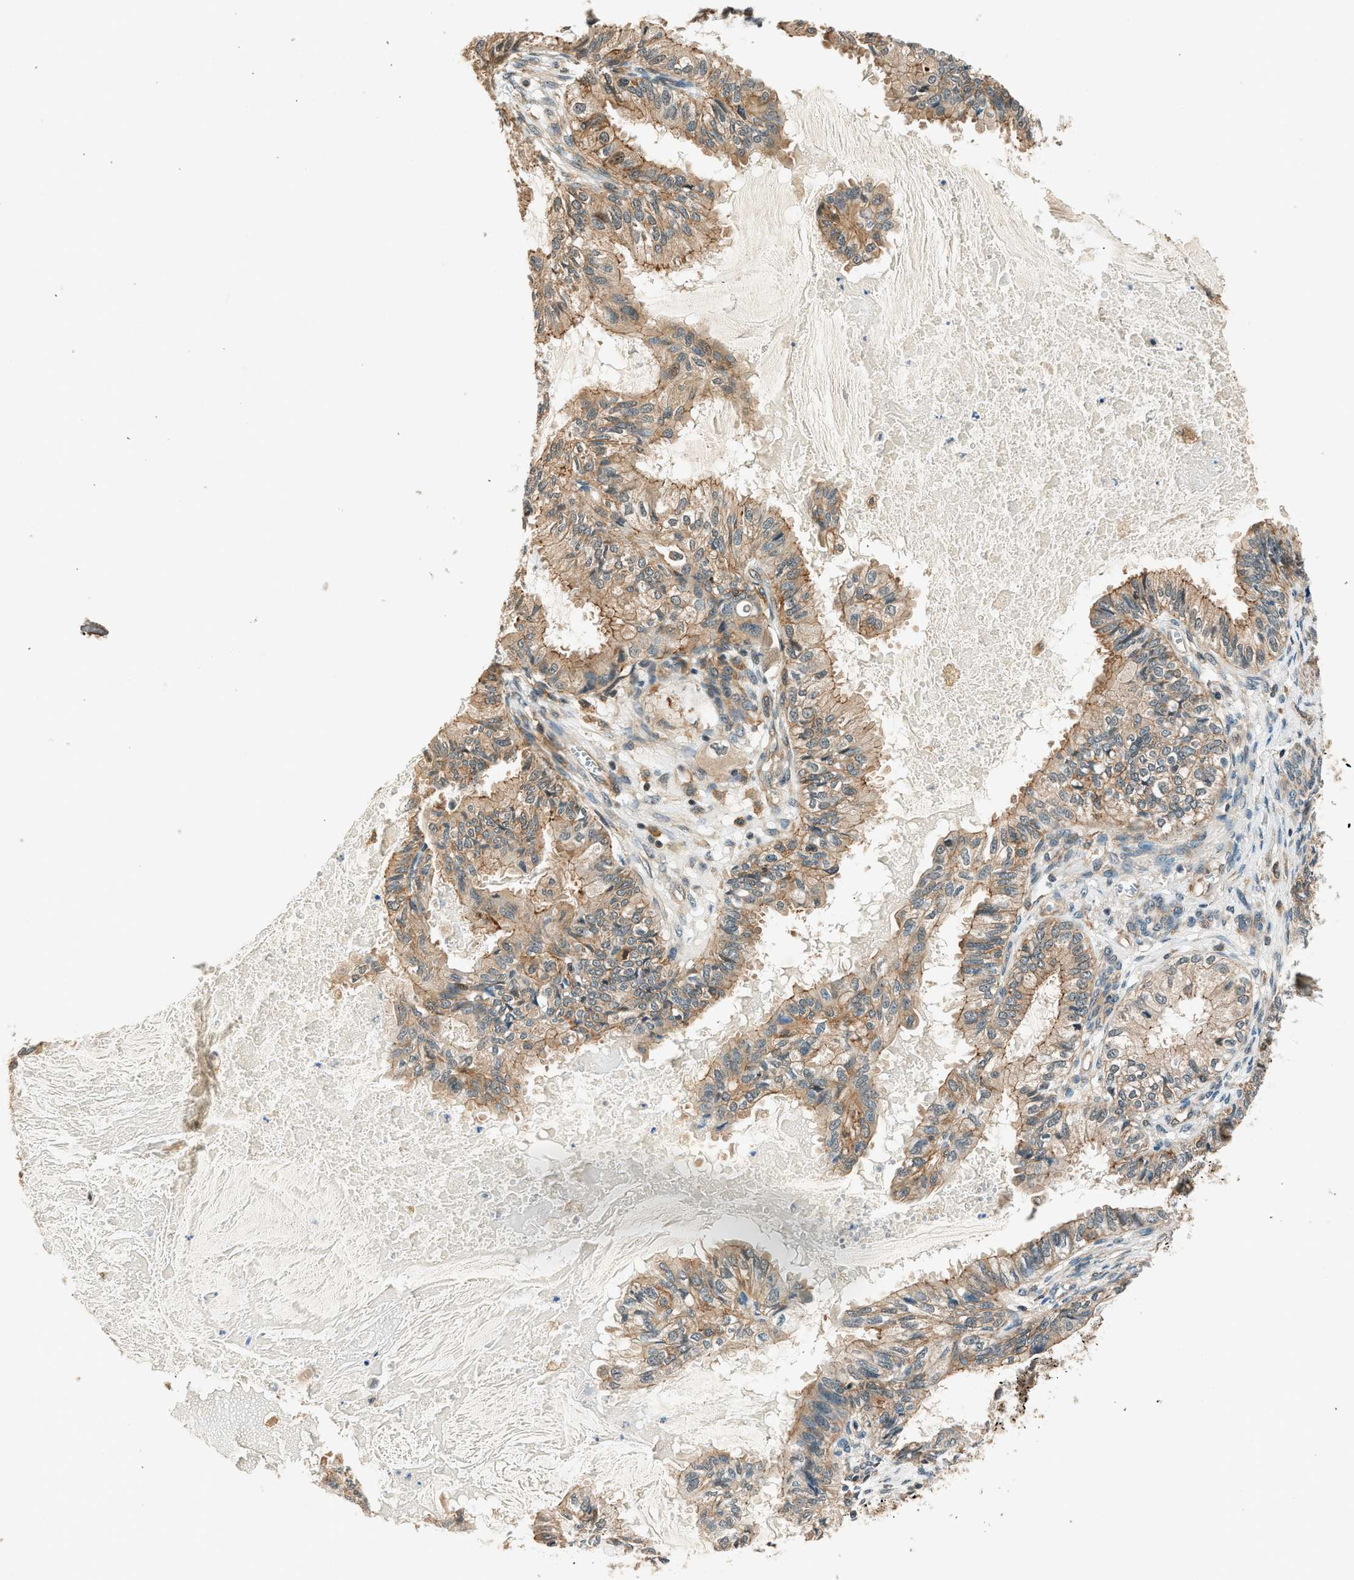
{"staining": {"intensity": "moderate", "quantity": ">75%", "location": "cytoplasmic/membranous"}, "tissue": "cervical cancer", "cell_type": "Tumor cells", "image_type": "cancer", "snomed": [{"axis": "morphology", "description": "Normal tissue, NOS"}, {"axis": "morphology", "description": "Adenocarcinoma, NOS"}, {"axis": "topography", "description": "Cervix"}, {"axis": "topography", "description": "Endometrium"}], "caption": "DAB (3,3'-diaminobenzidine) immunohistochemical staining of cervical cancer (adenocarcinoma) exhibits moderate cytoplasmic/membranous protein staining in about >75% of tumor cells.", "gene": "ARHGEF11", "patient": {"sex": "female", "age": 86}}